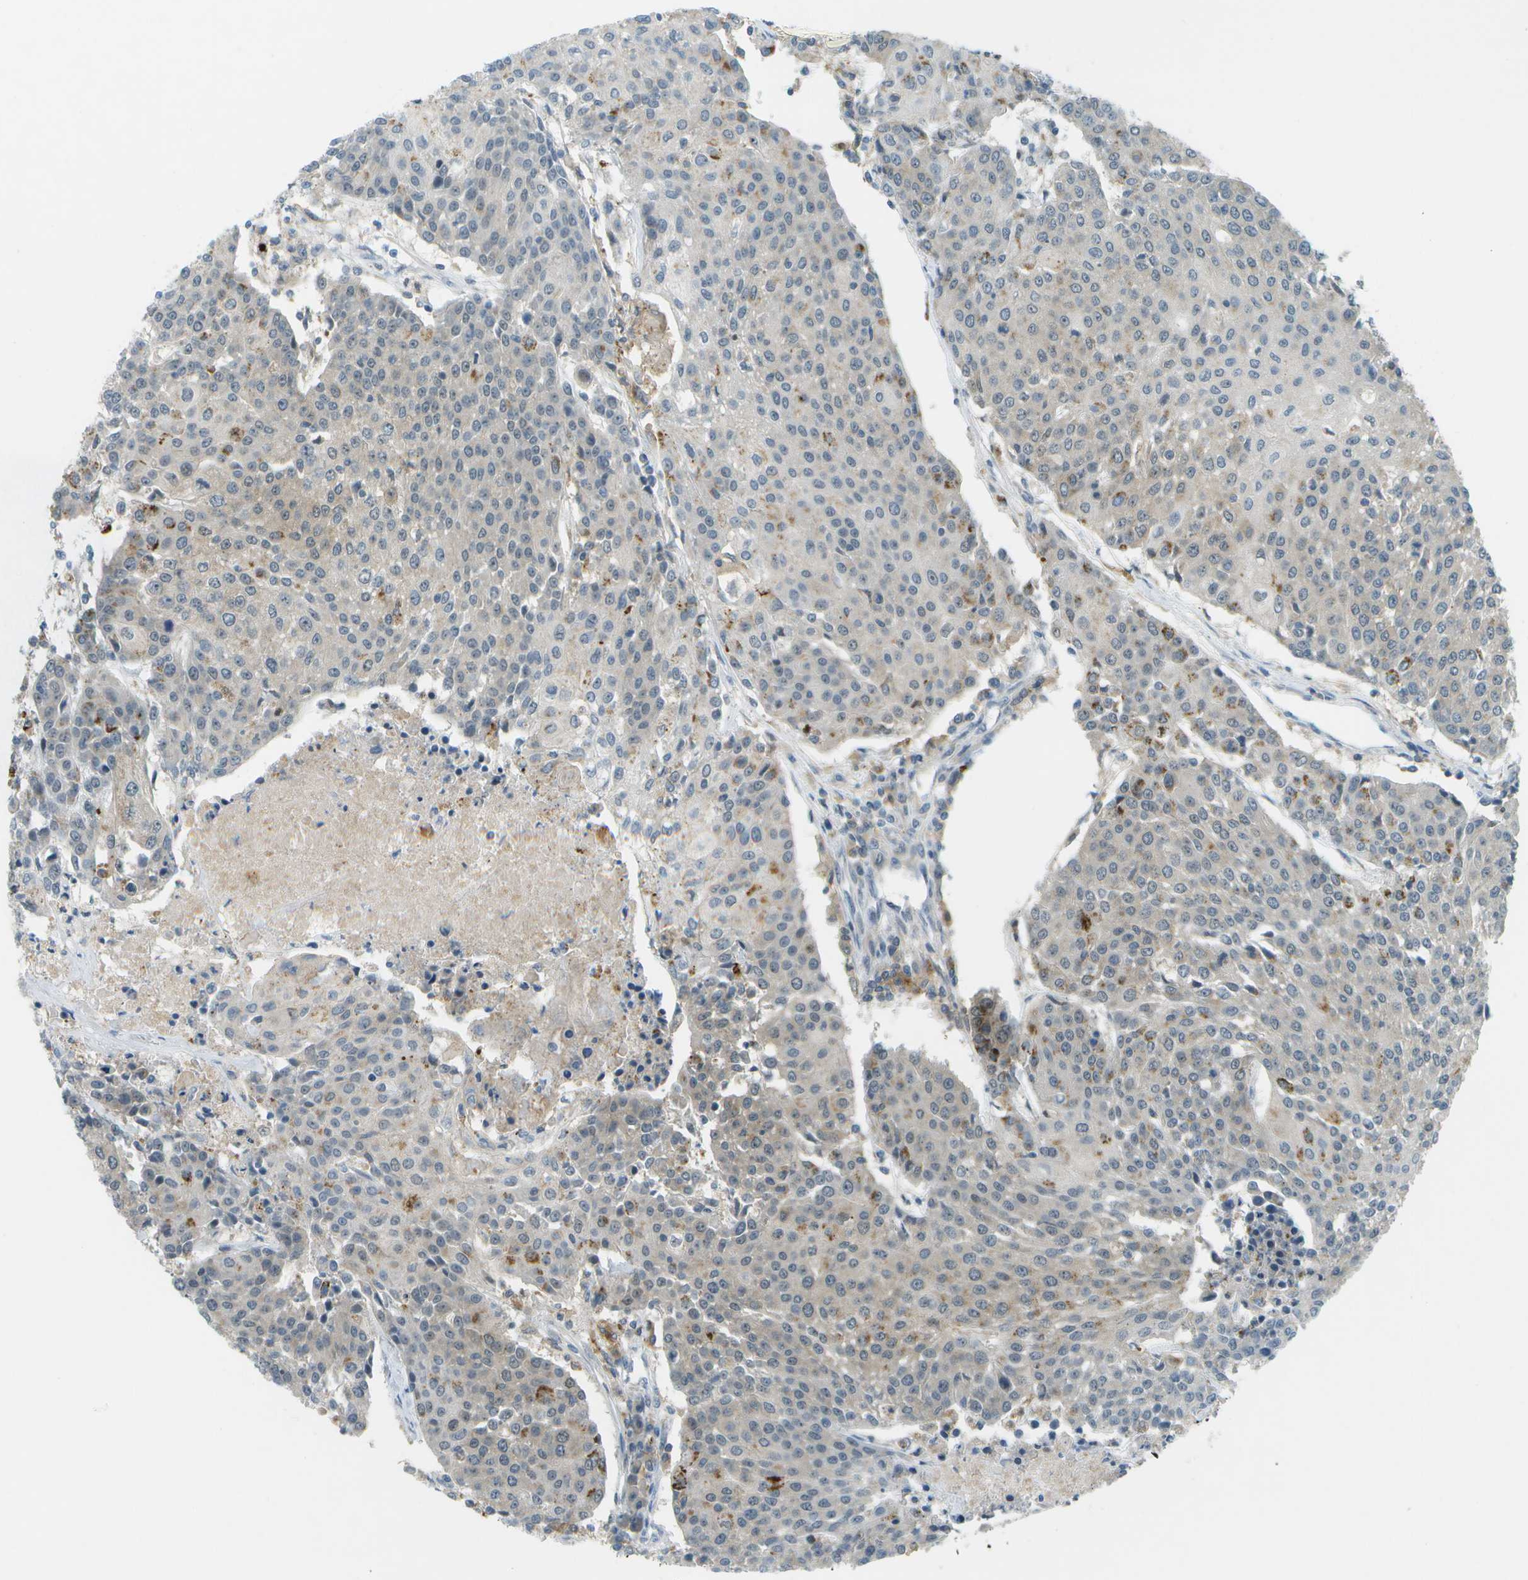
{"staining": {"intensity": "moderate", "quantity": "<25%", "location": "cytoplasmic/membranous"}, "tissue": "urothelial cancer", "cell_type": "Tumor cells", "image_type": "cancer", "snomed": [{"axis": "morphology", "description": "Urothelial carcinoma, High grade"}, {"axis": "topography", "description": "Urinary bladder"}], "caption": "This micrograph exhibits immunohistochemistry (IHC) staining of urothelial cancer, with low moderate cytoplasmic/membranous staining in approximately <25% of tumor cells.", "gene": "CDH23", "patient": {"sex": "female", "age": 85}}